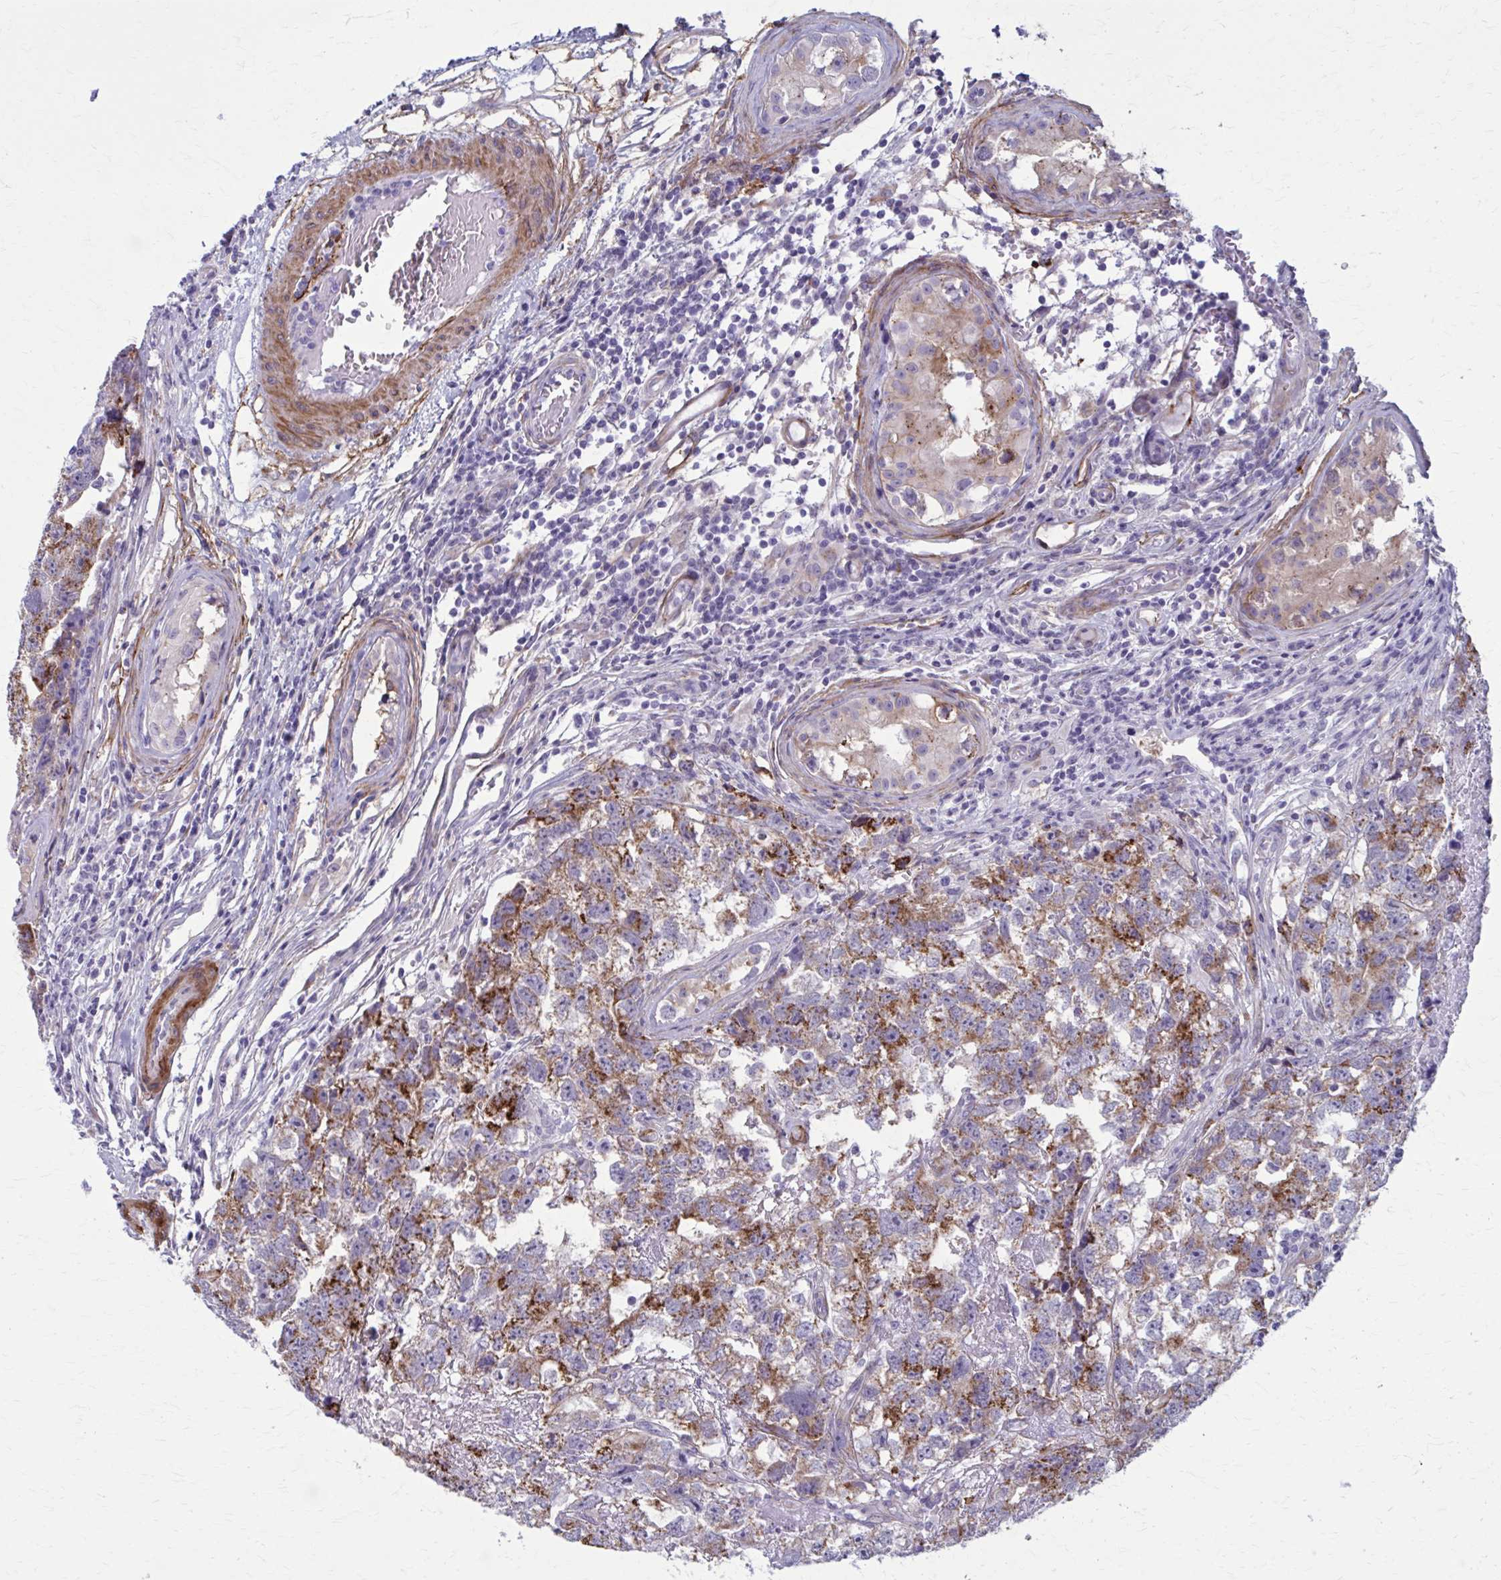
{"staining": {"intensity": "moderate", "quantity": "25%-75%", "location": "cytoplasmic/membranous"}, "tissue": "testis cancer", "cell_type": "Tumor cells", "image_type": "cancer", "snomed": [{"axis": "morphology", "description": "Carcinoma, Embryonal, NOS"}, {"axis": "topography", "description": "Testis"}], "caption": "Moderate cytoplasmic/membranous staining for a protein is appreciated in about 25%-75% of tumor cells of testis cancer (embryonal carcinoma) using immunohistochemistry (IHC).", "gene": "AKAP12", "patient": {"sex": "male", "age": 22}}